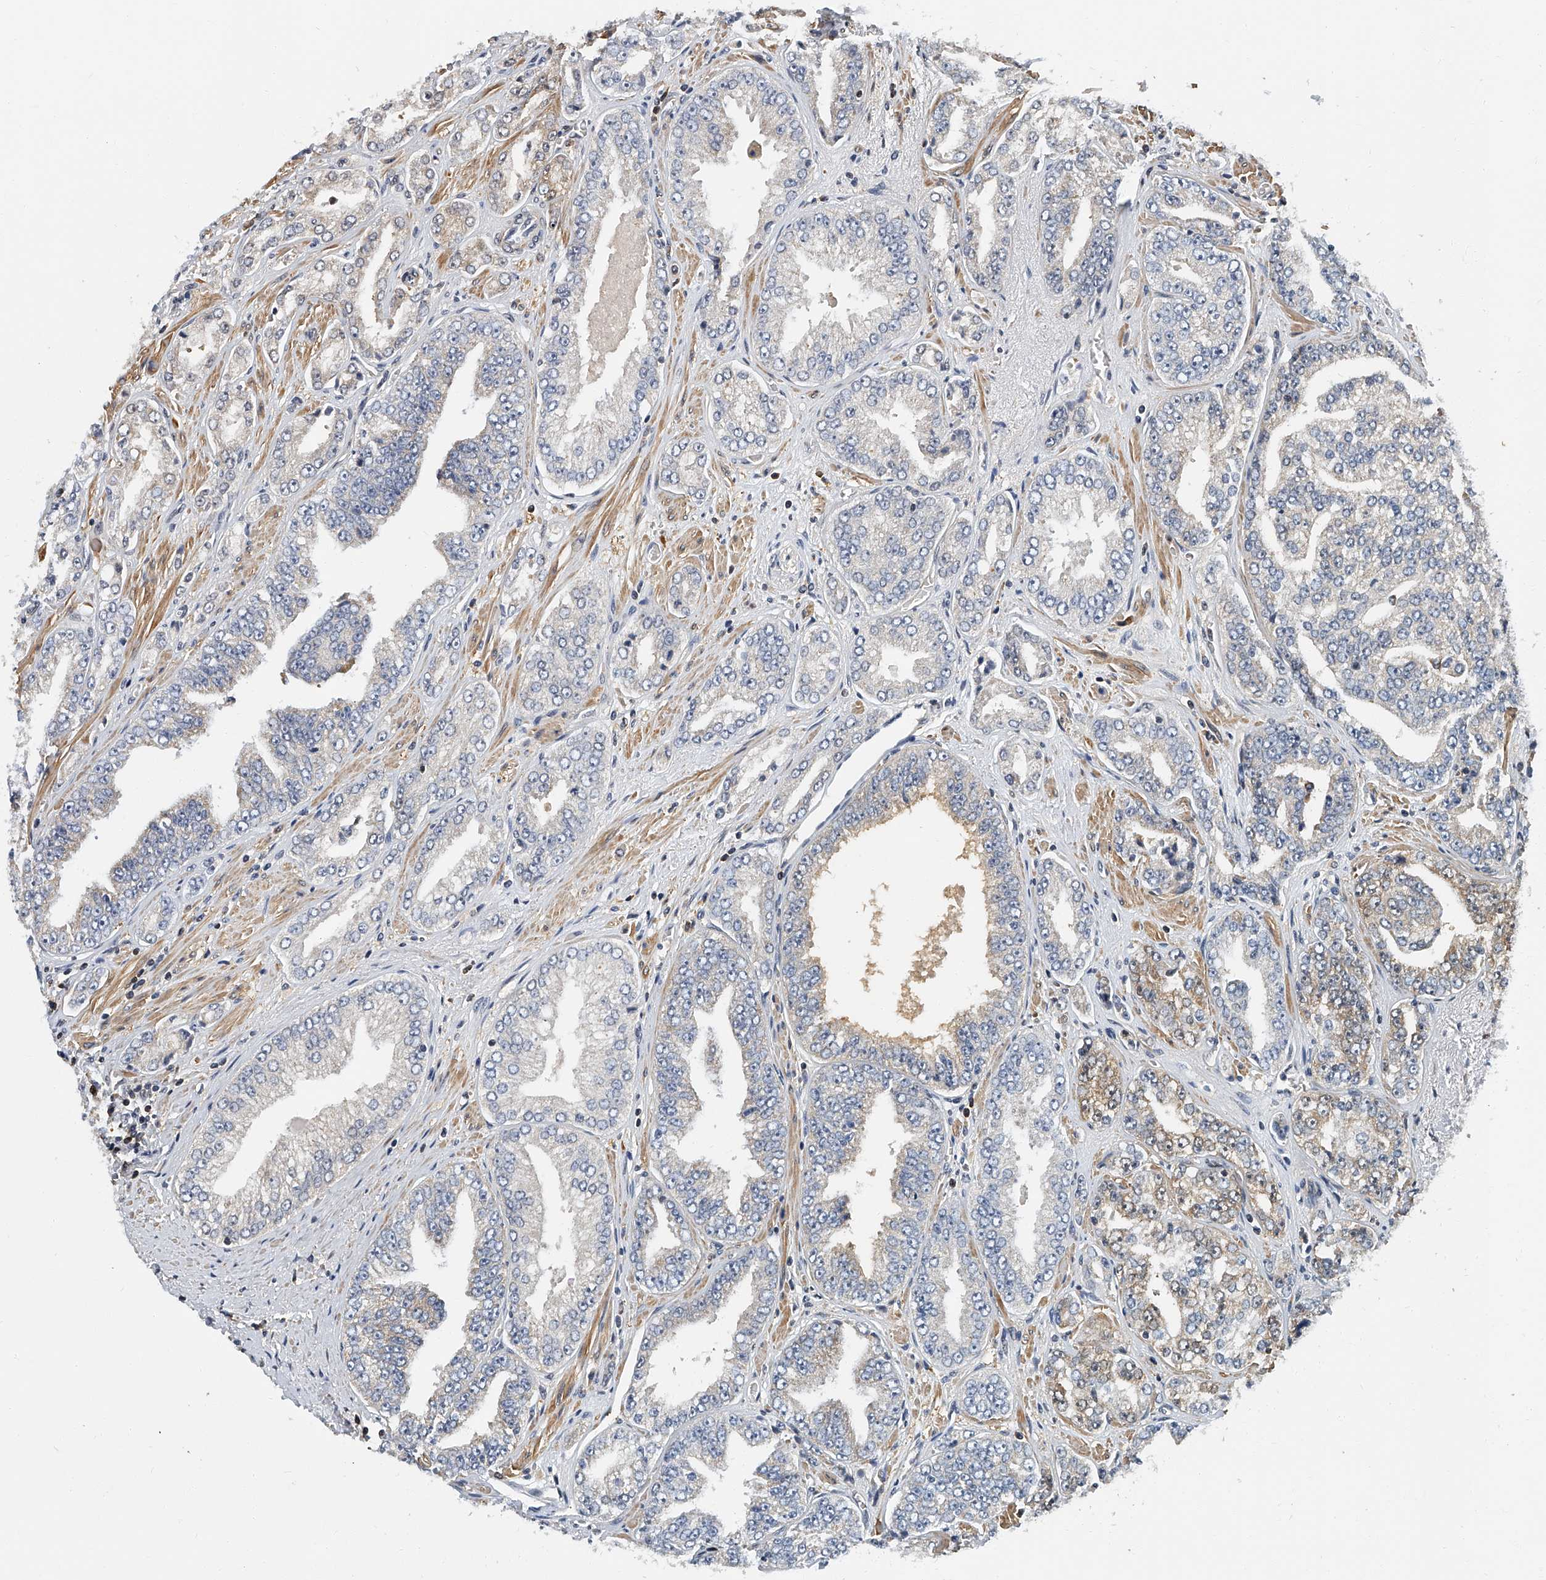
{"staining": {"intensity": "weak", "quantity": "<25%", "location": "cytoplasmic/membranous"}, "tissue": "prostate cancer", "cell_type": "Tumor cells", "image_type": "cancer", "snomed": [{"axis": "morphology", "description": "Adenocarcinoma, High grade"}, {"axis": "topography", "description": "Prostate"}], "caption": "Image shows no significant protein positivity in tumor cells of prostate high-grade adenocarcinoma. (DAB (3,3'-diaminobenzidine) IHC with hematoxylin counter stain).", "gene": "CD200", "patient": {"sex": "male", "age": 71}}